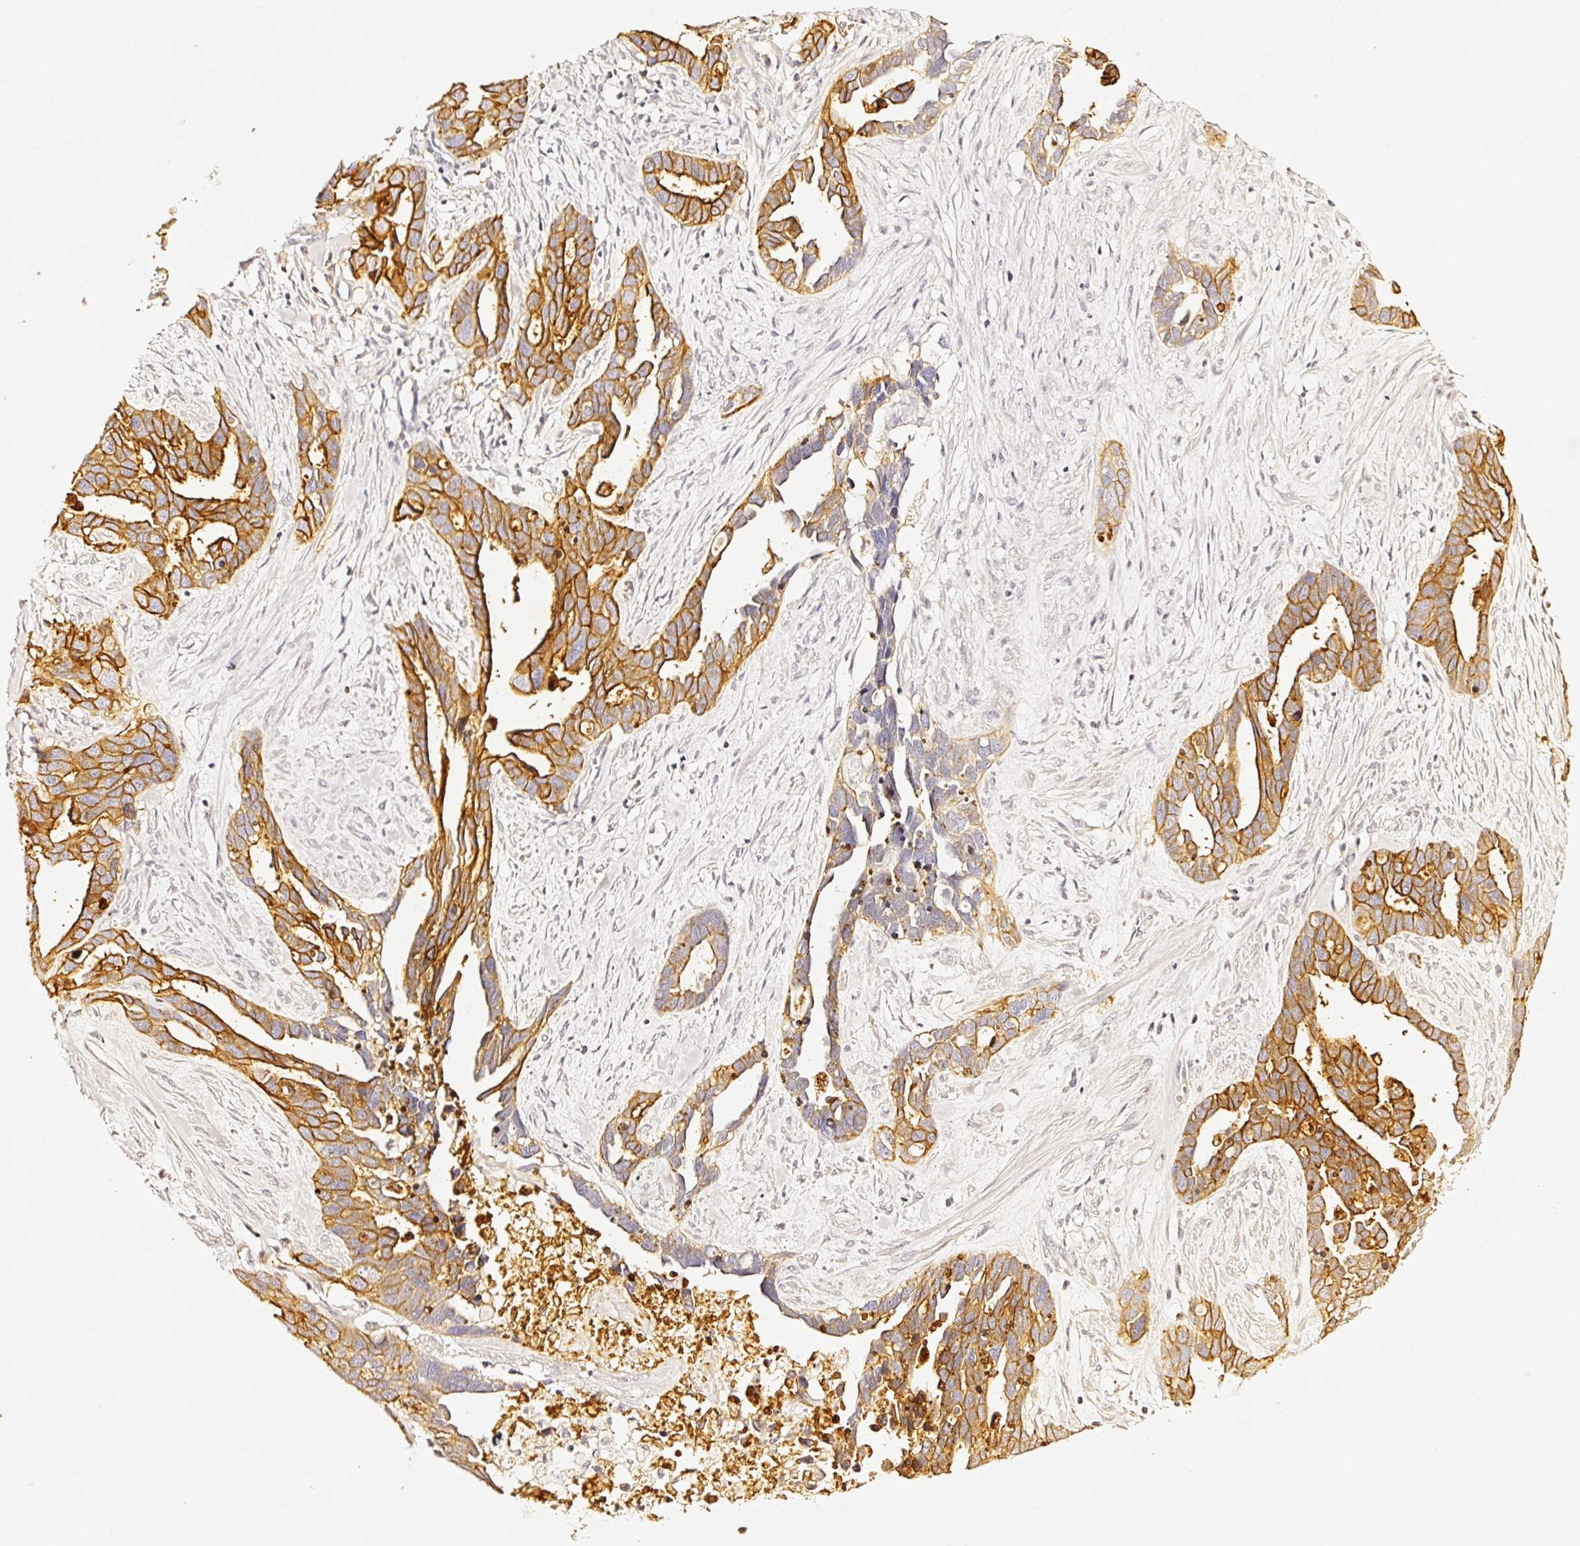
{"staining": {"intensity": "strong", "quantity": ">75%", "location": "cytoplasmic/membranous"}, "tissue": "ovarian cancer", "cell_type": "Tumor cells", "image_type": "cancer", "snomed": [{"axis": "morphology", "description": "Cystadenocarcinoma, serous, NOS"}, {"axis": "topography", "description": "Ovary"}], "caption": "Protein expression analysis of human ovarian serous cystadenocarcinoma reveals strong cytoplasmic/membranous staining in about >75% of tumor cells.", "gene": "CD47", "patient": {"sex": "female", "age": 54}}